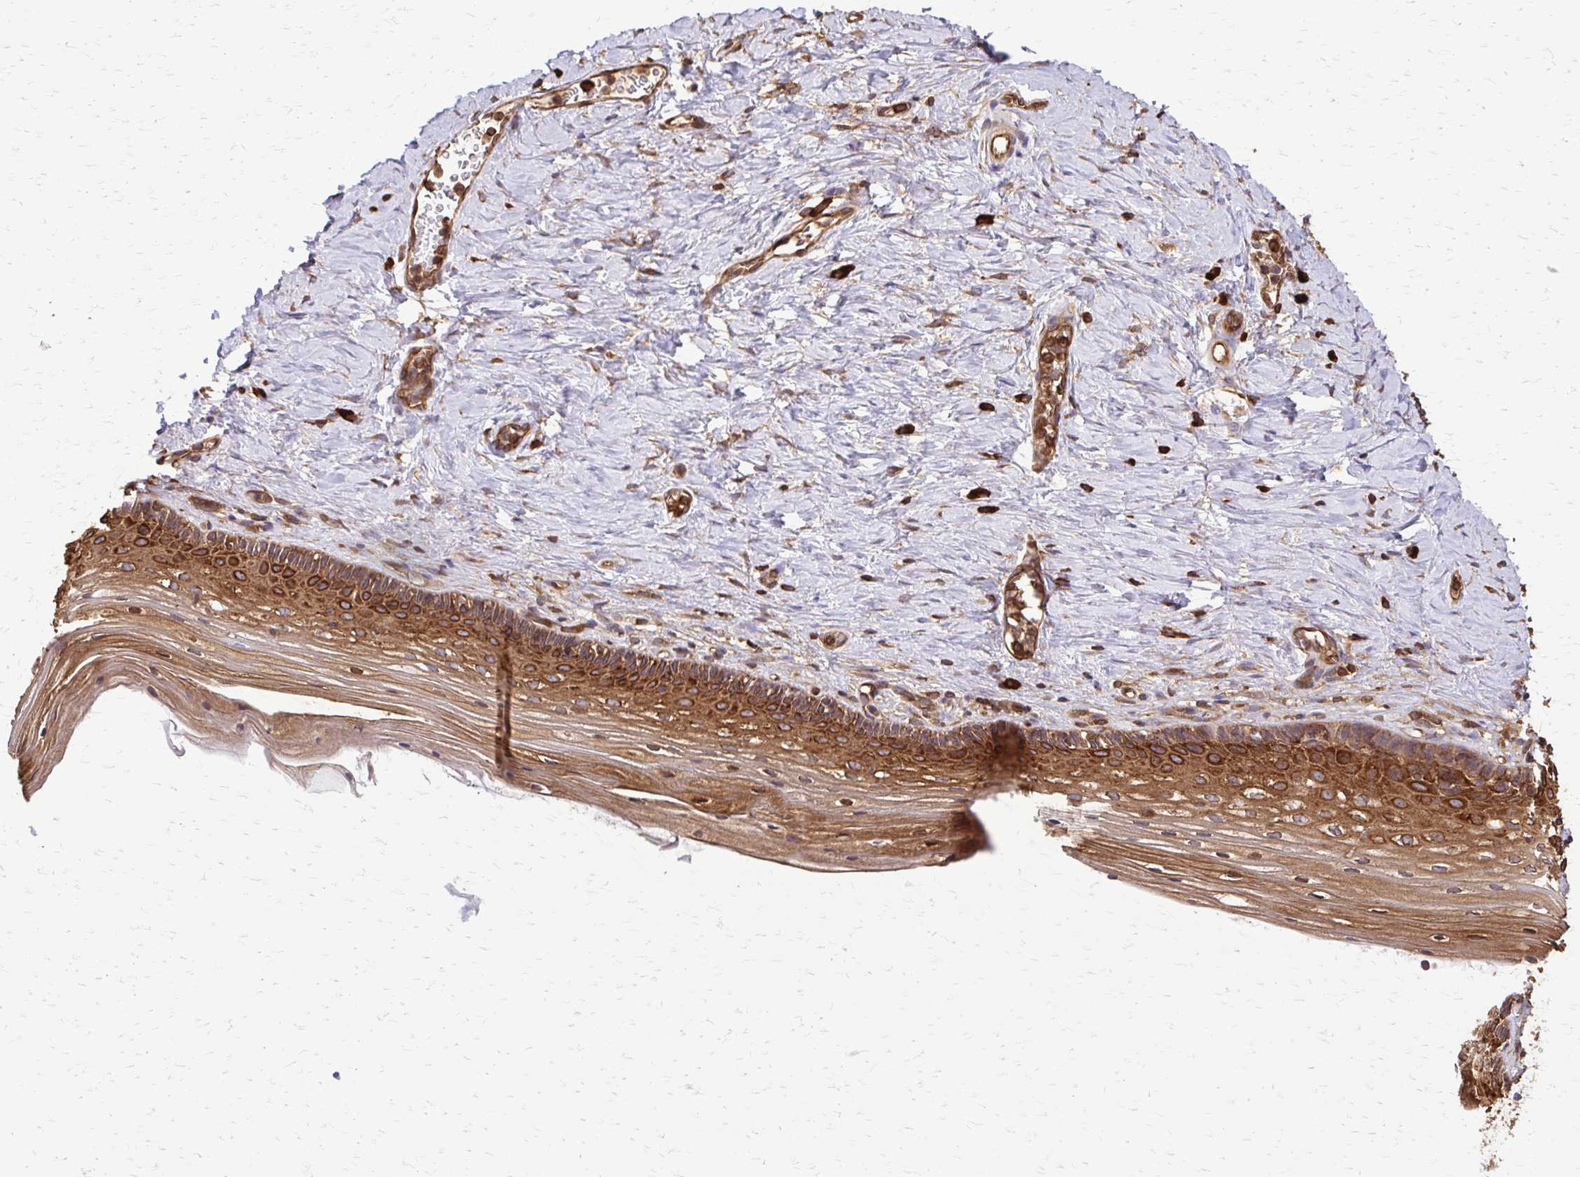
{"staining": {"intensity": "strong", "quantity": ">75%", "location": "cytoplasmic/membranous"}, "tissue": "vagina", "cell_type": "Squamous epithelial cells", "image_type": "normal", "snomed": [{"axis": "morphology", "description": "Normal tissue, NOS"}, {"axis": "topography", "description": "Vagina"}], "caption": "DAB (3,3'-diaminobenzidine) immunohistochemical staining of normal human vagina demonstrates strong cytoplasmic/membranous protein expression in about >75% of squamous epithelial cells. The staining was performed using DAB to visualize the protein expression in brown, while the nuclei were stained in blue with hematoxylin (Magnification: 20x).", "gene": "EEF2", "patient": {"sex": "female", "age": 45}}